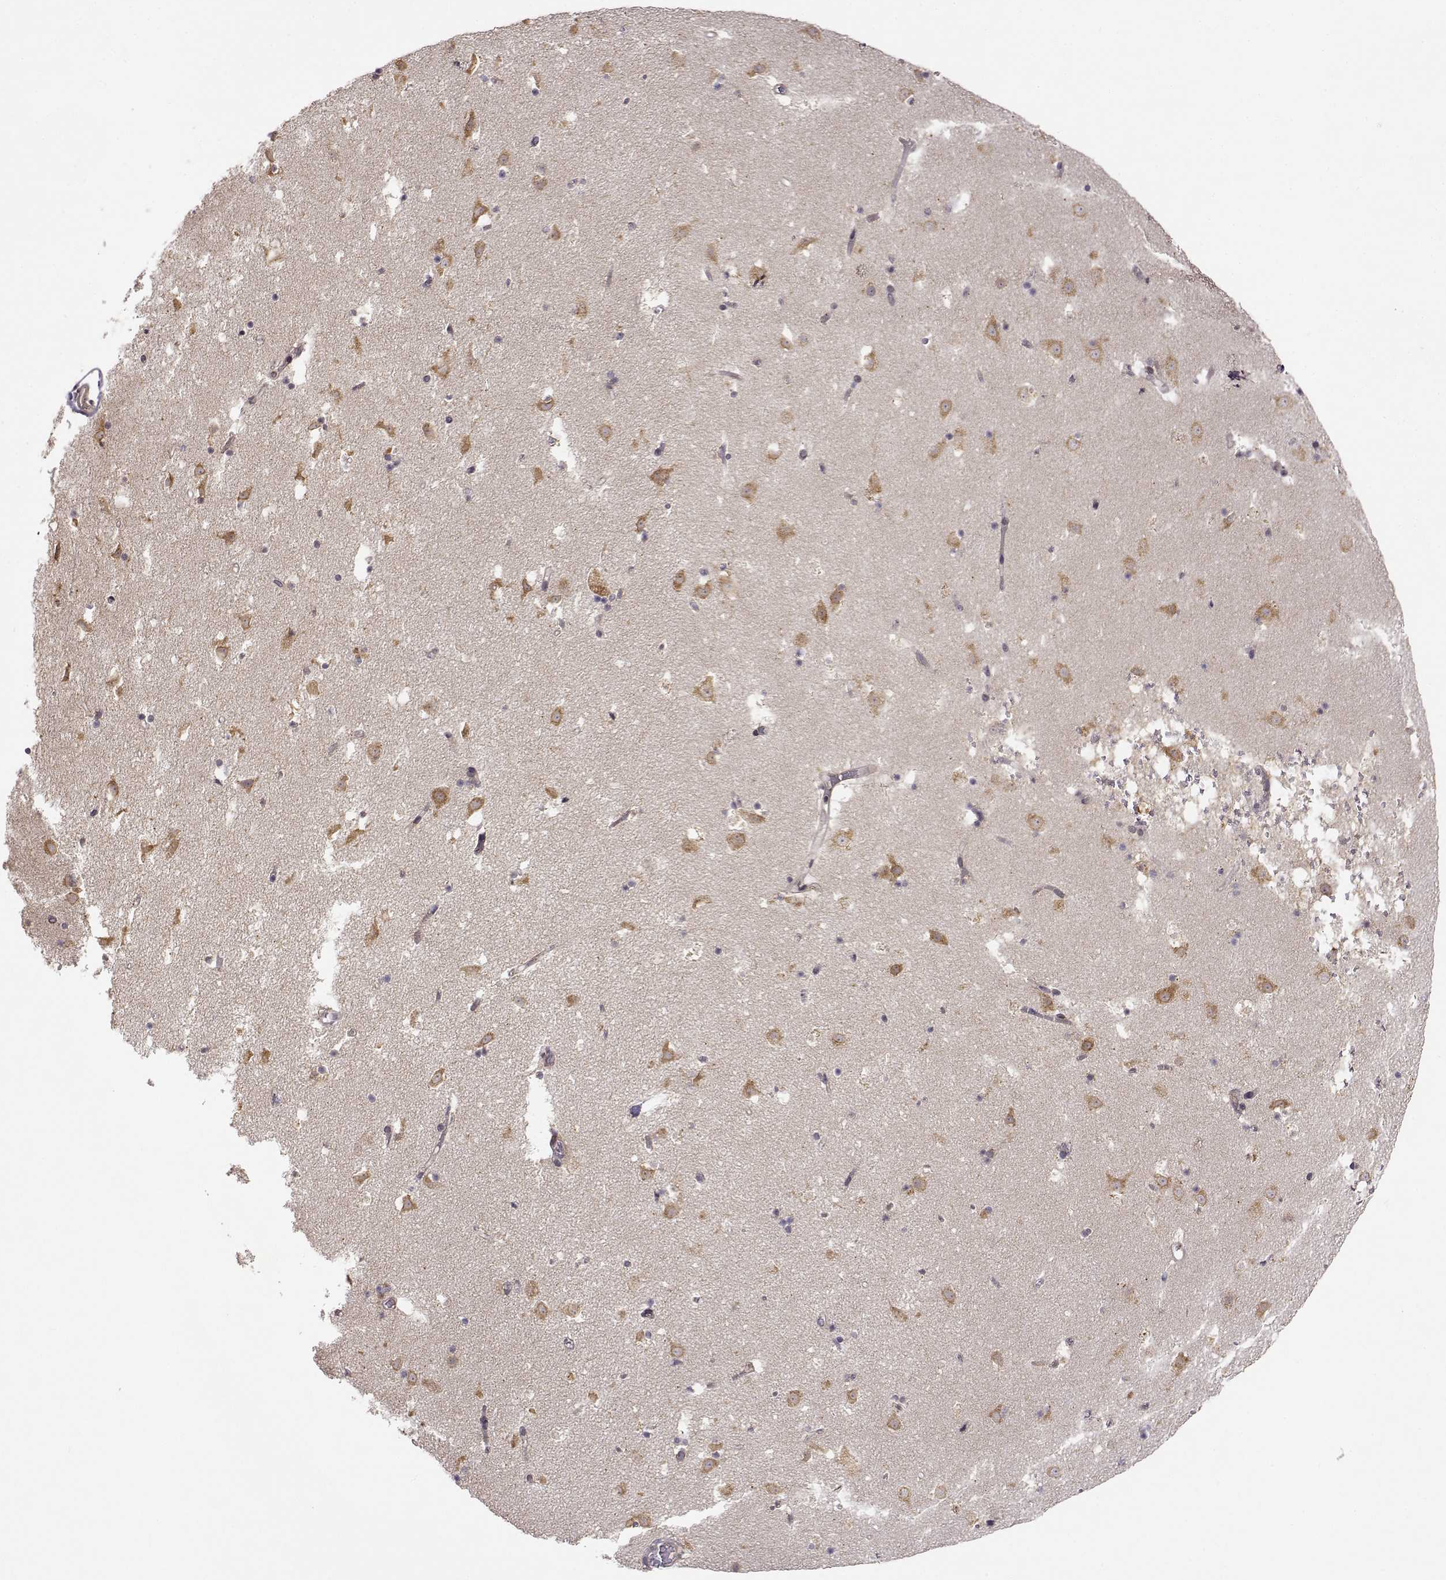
{"staining": {"intensity": "negative", "quantity": "none", "location": "none"}, "tissue": "caudate", "cell_type": "Glial cells", "image_type": "normal", "snomed": [{"axis": "morphology", "description": "Normal tissue, NOS"}, {"axis": "topography", "description": "Lateral ventricle wall"}], "caption": "High magnification brightfield microscopy of benign caudate stained with DAB (brown) and counterstained with hematoxylin (blue): glial cells show no significant expression. Brightfield microscopy of immunohistochemistry stained with DAB (brown) and hematoxylin (blue), captured at high magnification.", "gene": "ERGIC2", "patient": {"sex": "female", "age": 42}}